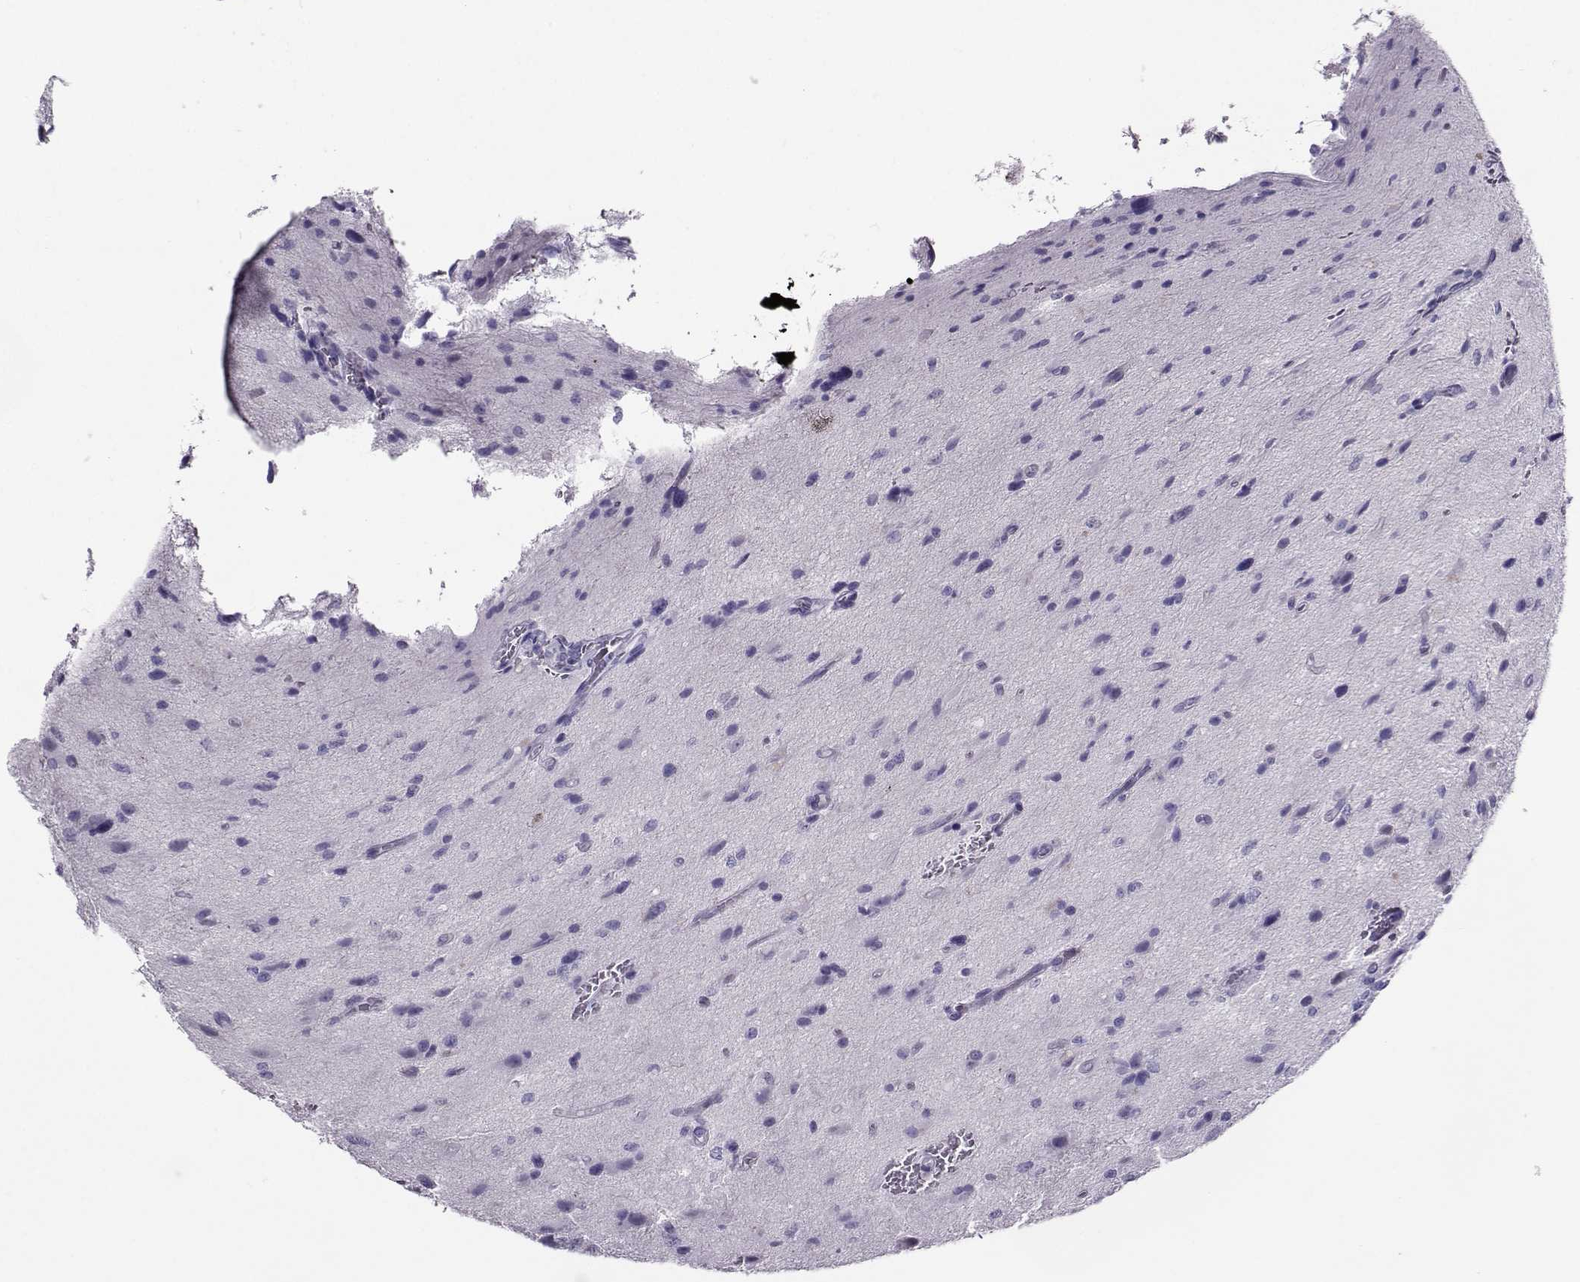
{"staining": {"intensity": "negative", "quantity": "none", "location": "none"}, "tissue": "glioma", "cell_type": "Tumor cells", "image_type": "cancer", "snomed": [{"axis": "morphology", "description": "Glioma, malignant, NOS"}, {"axis": "morphology", "description": "Glioma, malignant, High grade"}, {"axis": "topography", "description": "Brain"}], "caption": "A histopathology image of human glioma is negative for staining in tumor cells.", "gene": "PGK1", "patient": {"sex": "female", "age": 71}}